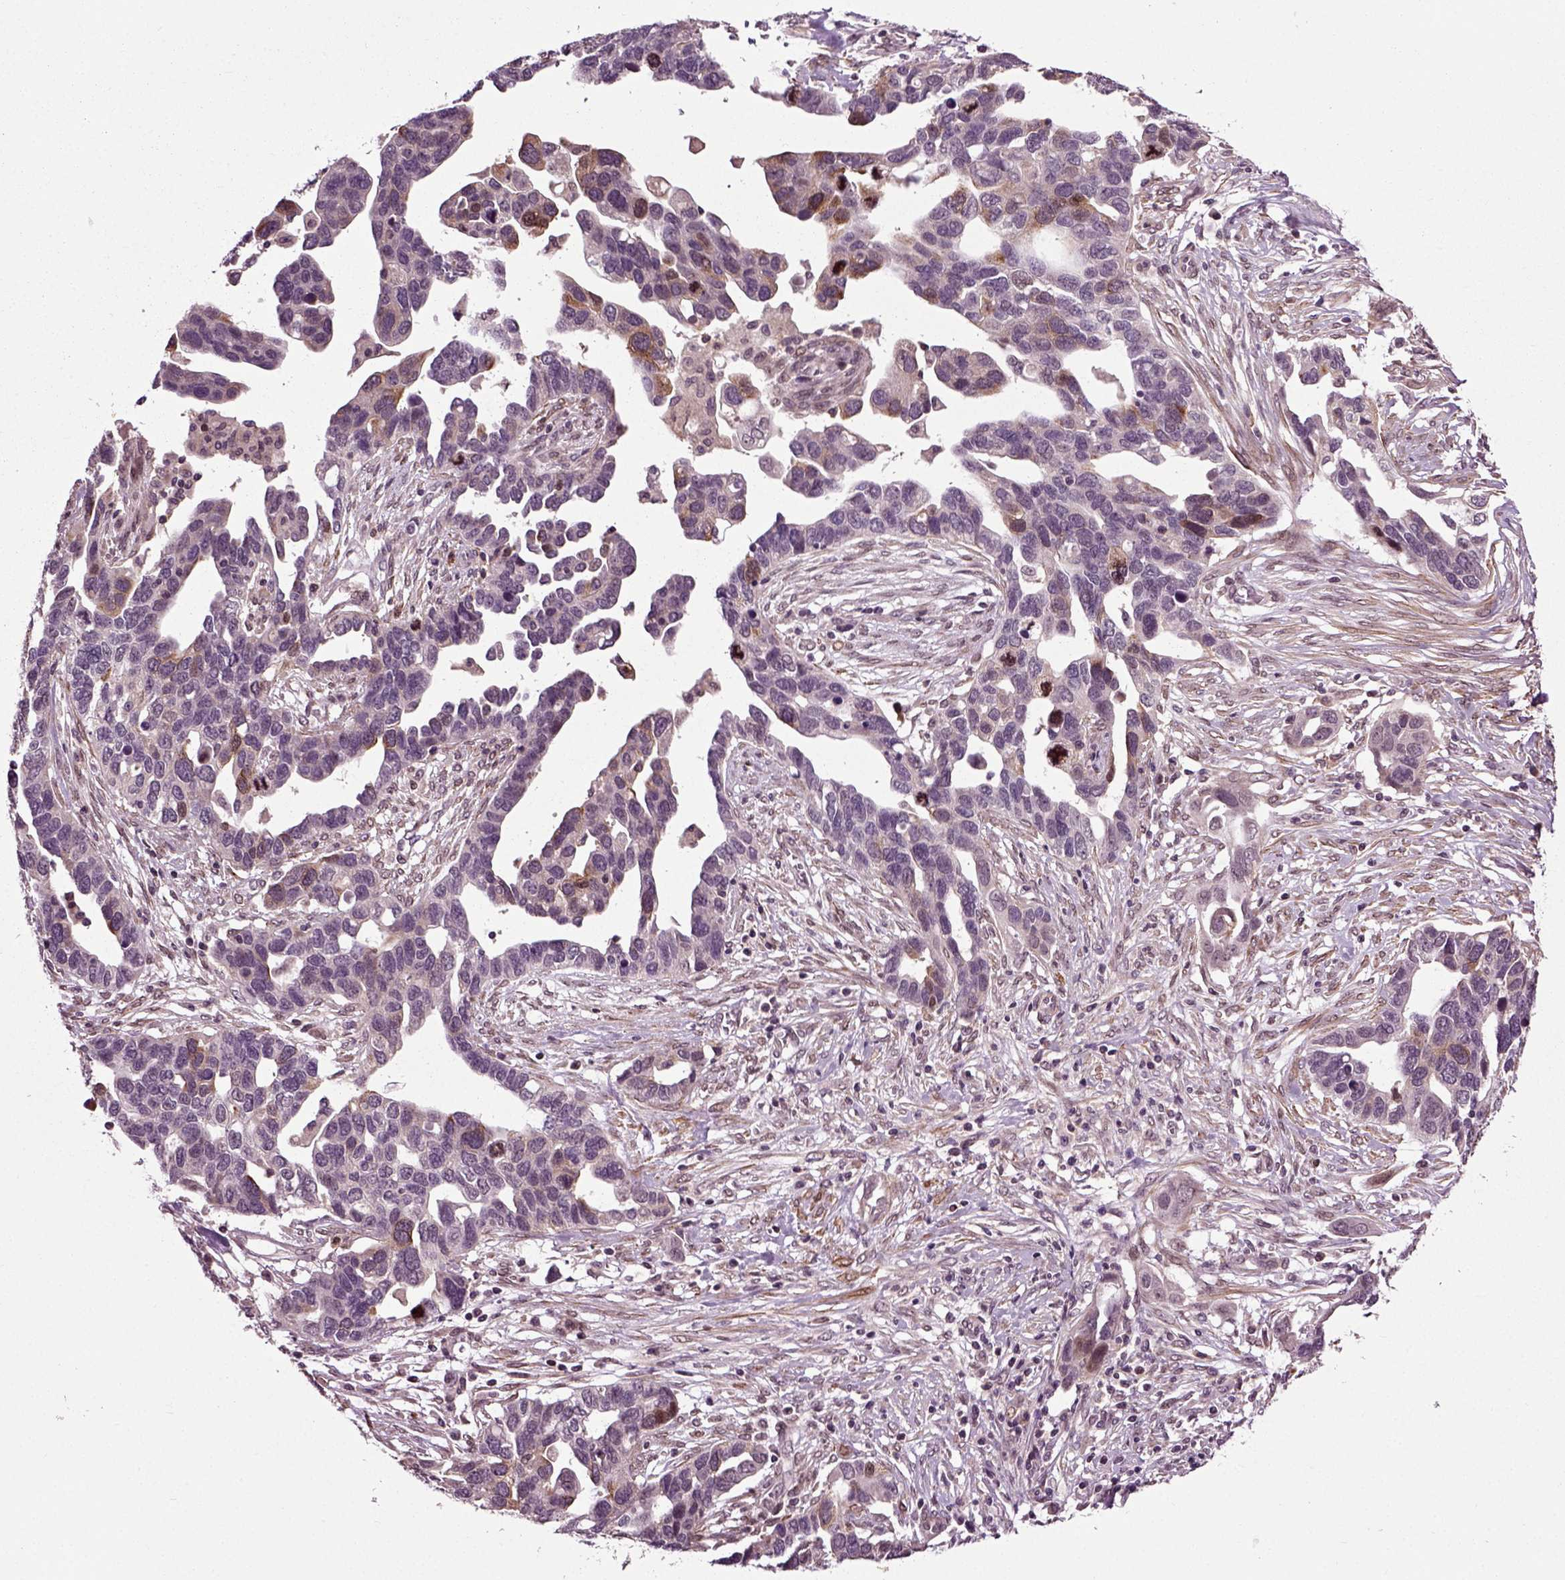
{"staining": {"intensity": "moderate", "quantity": "<25%", "location": "cytoplasmic/membranous"}, "tissue": "ovarian cancer", "cell_type": "Tumor cells", "image_type": "cancer", "snomed": [{"axis": "morphology", "description": "Cystadenocarcinoma, serous, NOS"}, {"axis": "topography", "description": "Ovary"}], "caption": "Ovarian cancer stained with DAB IHC exhibits low levels of moderate cytoplasmic/membranous positivity in about <25% of tumor cells. Ihc stains the protein in brown and the nuclei are stained blue.", "gene": "KNSTRN", "patient": {"sex": "female", "age": 54}}